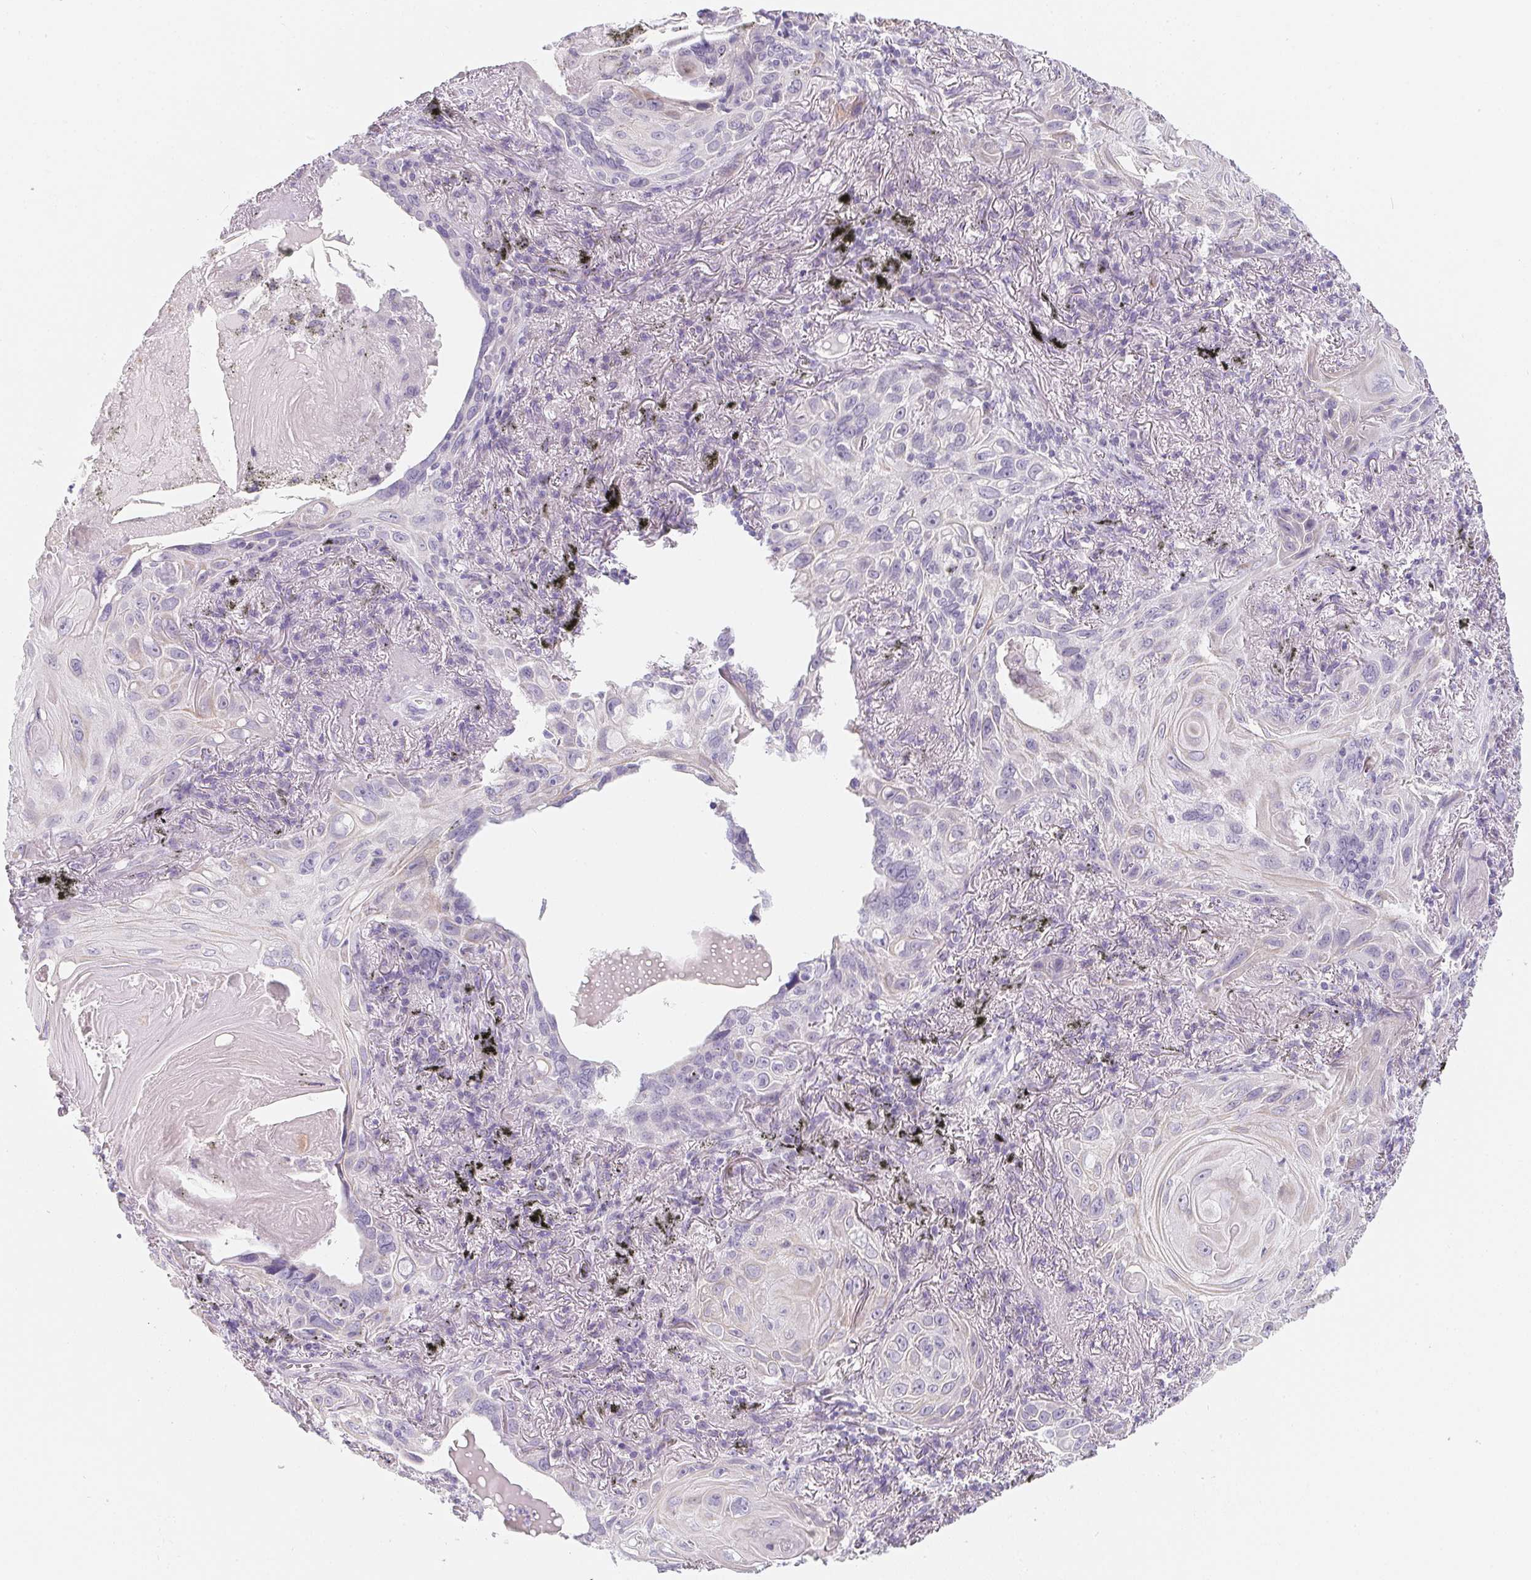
{"staining": {"intensity": "negative", "quantity": "none", "location": "none"}, "tissue": "lung cancer", "cell_type": "Tumor cells", "image_type": "cancer", "snomed": [{"axis": "morphology", "description": "Squamous cell carcinoma, NOS"}, {"axis": "topography", "description": "Lung"}], "caption": "High power microscopy photomicrograph of an immunohistochemistry (IHC) photomicrograph of lung cancer (squamous cell carcinoma), revealing no significant expression in tumor cells.", "gene": "MAP1A", "patient": {"sex": "male", "age": 79}}